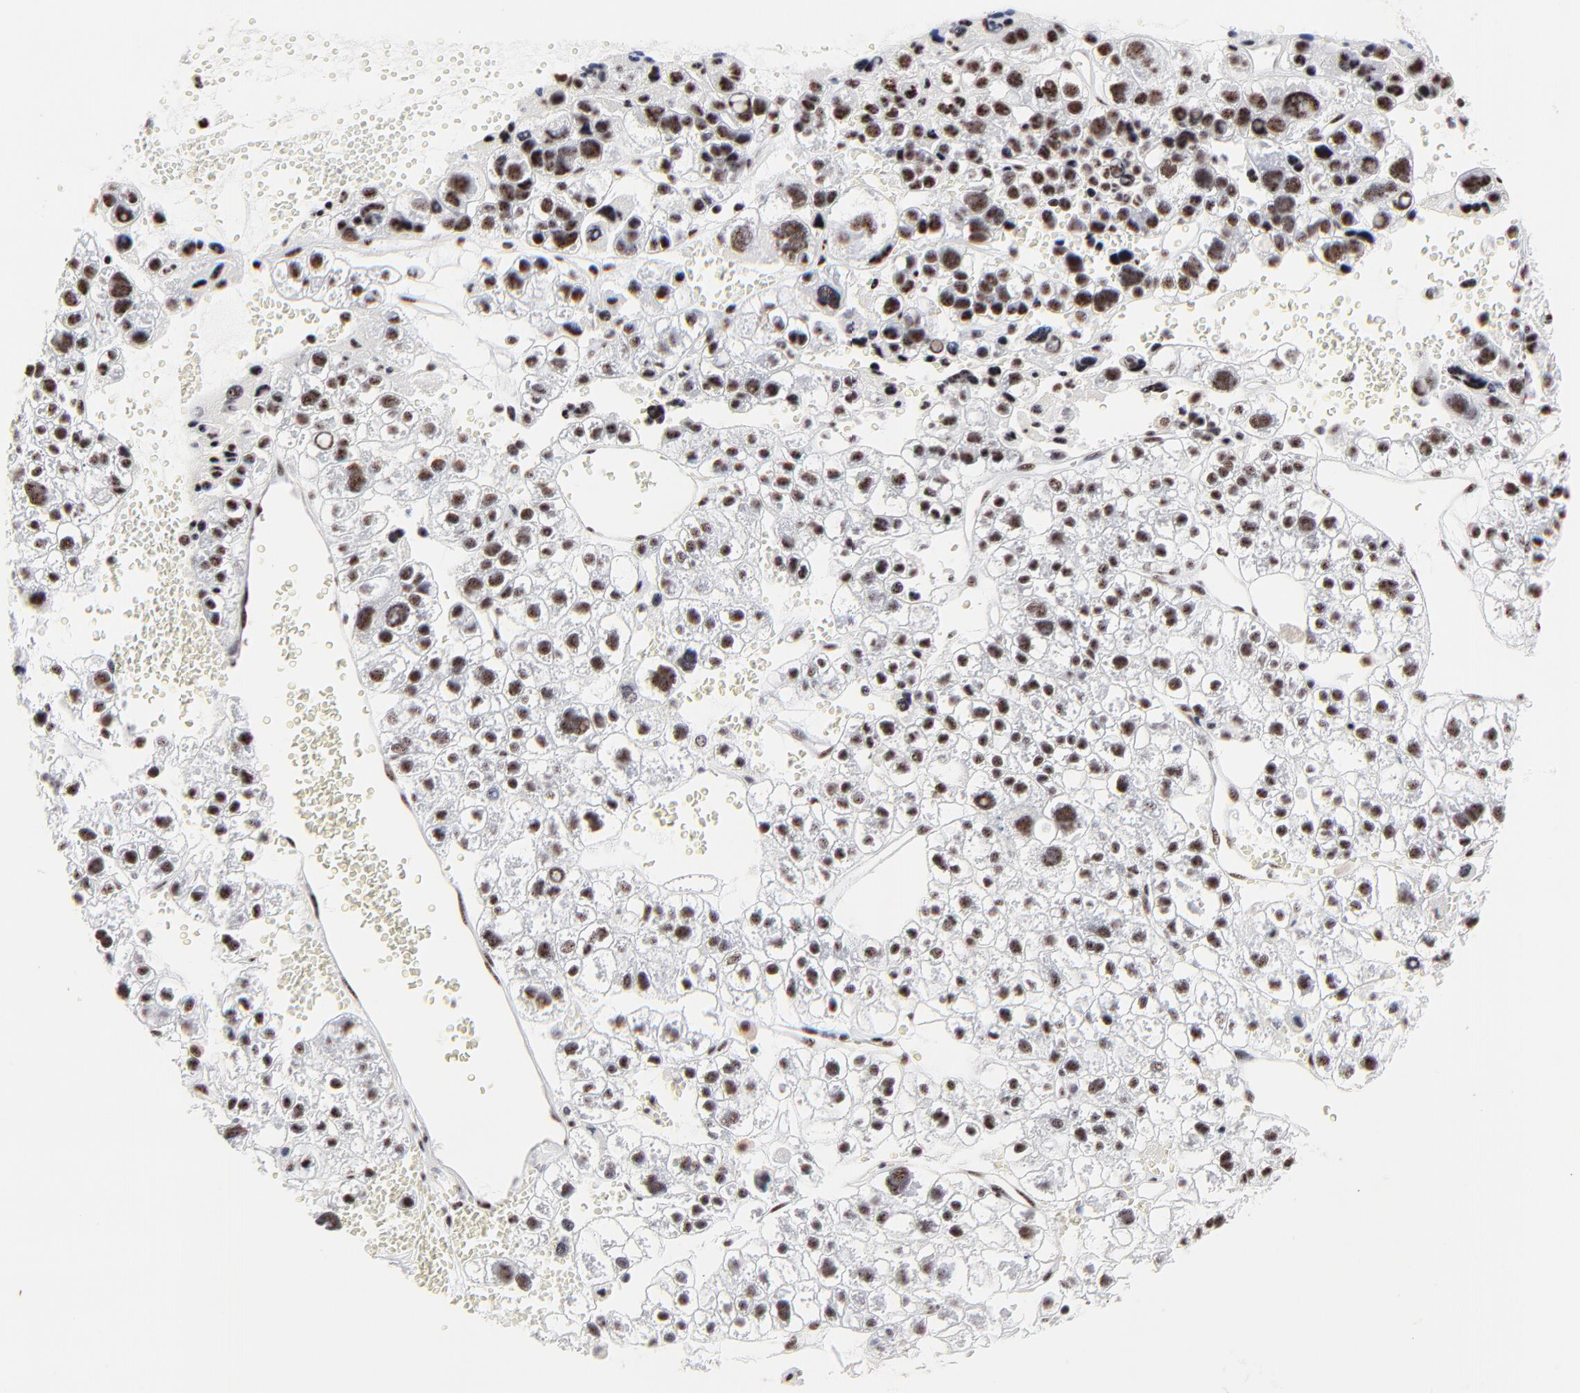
{"staining": {"intensity": "weak", "quantity": ">75%", "location": "nuclear"}, "tissue": "liver cancer", "cell_type": "Tumor cells", "image_type": "cancer", "snomed": [{"axis": "morphology", "description": "Carcinoma, Hepatocellular, NOS"}, {"axis": "topography", "description": "Liver"}], "caption": "IHC photomicrograph of neoplastic tissue: human liver hepatocellular carcinoma stained using immunohistochemistry (IHC) demonstrates low levels of weak protein expression localized specifically in the nuclear of tumor cells, appearing as a nuclear brown color.", "gene": "MBD4", "patient": {"sex": "female", "age": 85}}